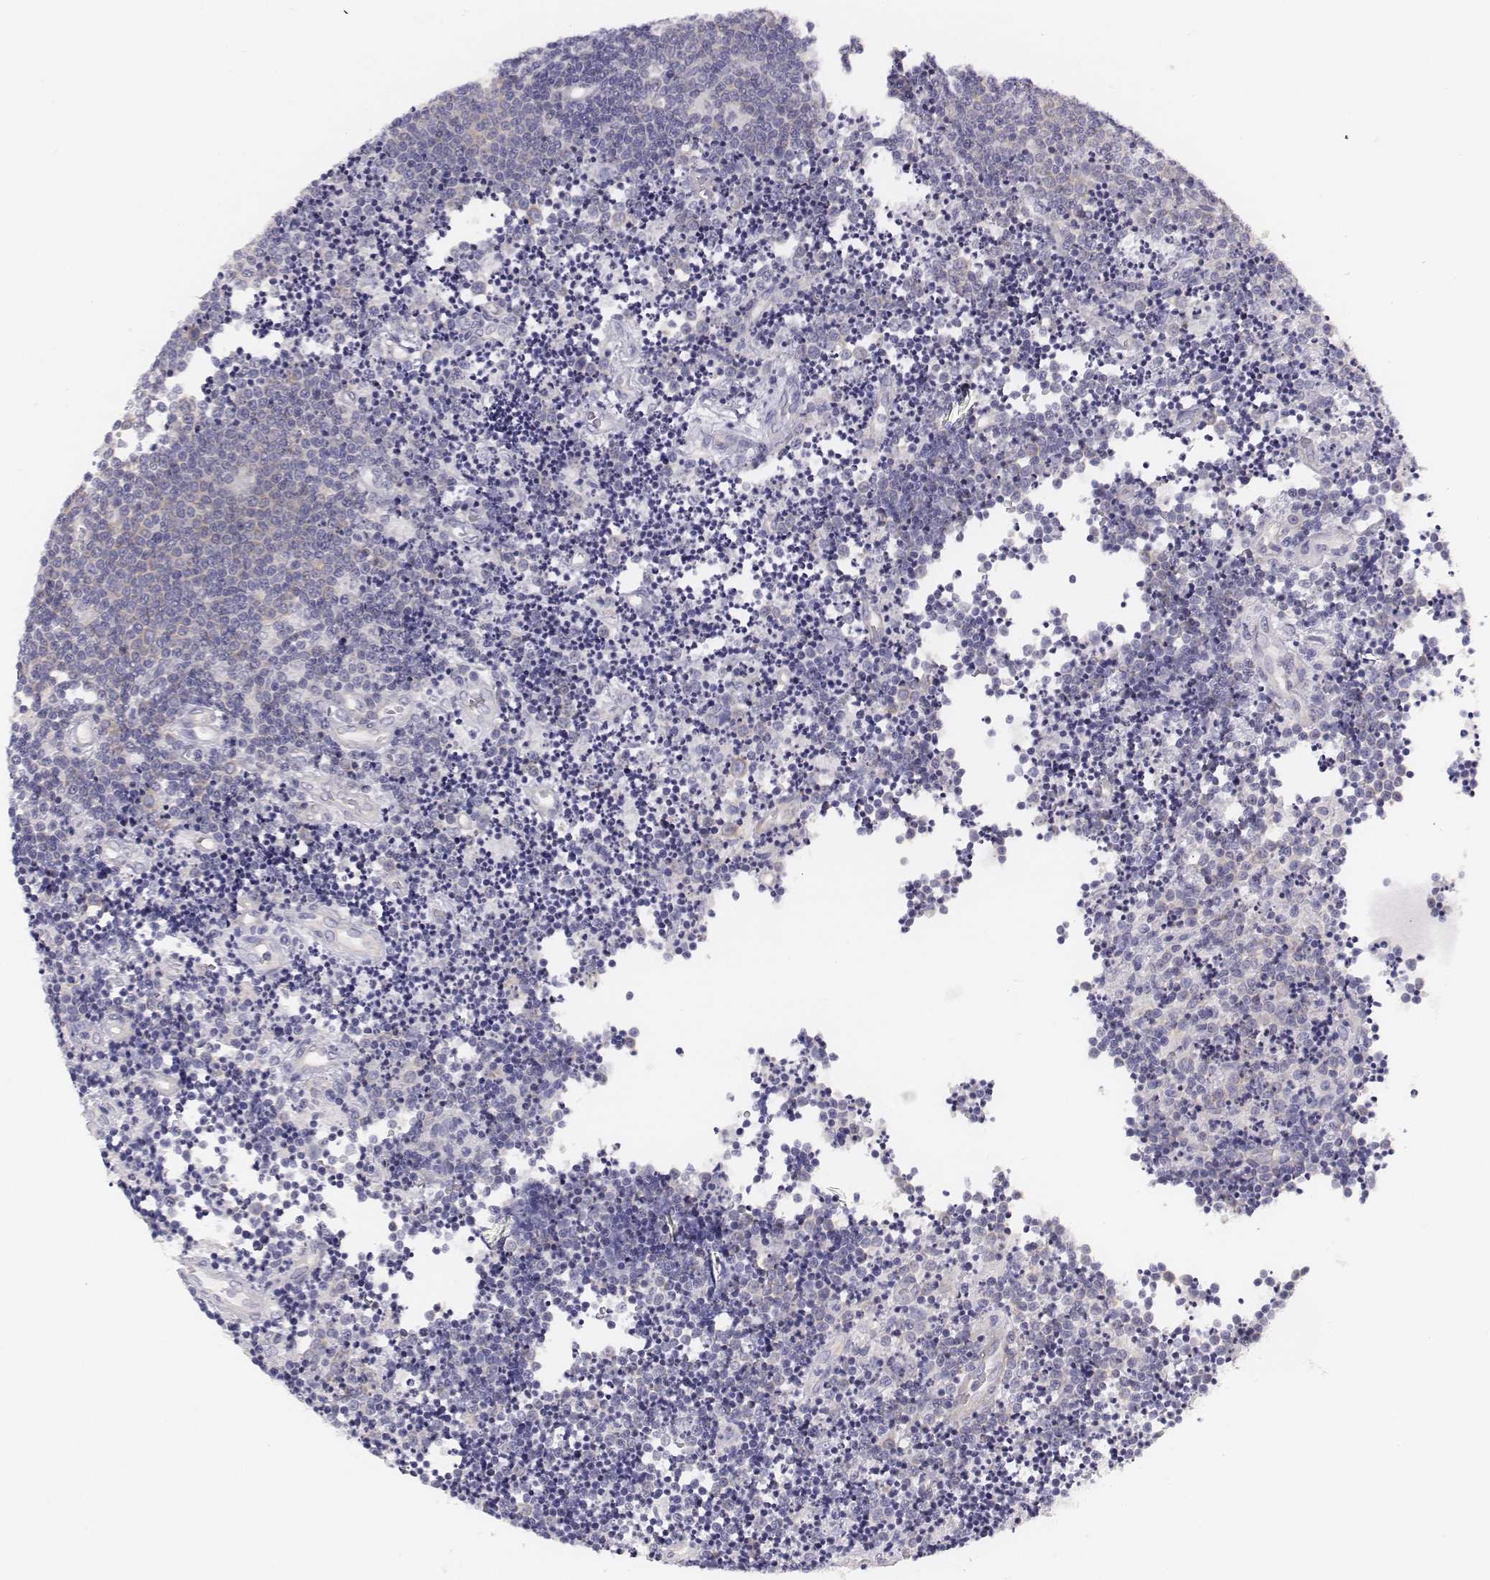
{"staining": {"intensity": "weak", "quantity": "<25%", "location": "cytoplasmic/membranous"}, "tissue": "lymphoma", "cell_type": "Tumor cells", "image_type": "cancer", "snomed": [{"axis": "morphology", "description": "Malignant lymphoma, non-Hodgkin's type, Low grade"}, {"axis": "topography", "description": "Brain"}], "caption": "DAB (3,3'-diaminobenzidine) immunohistochemical staining of malignant lymphoma, non-Hodgkin's type (low-grade) demonstrates no significant staining in tumor cells.", "gene": "CHST14", "patient": {"sex": "female", "age": 66}}